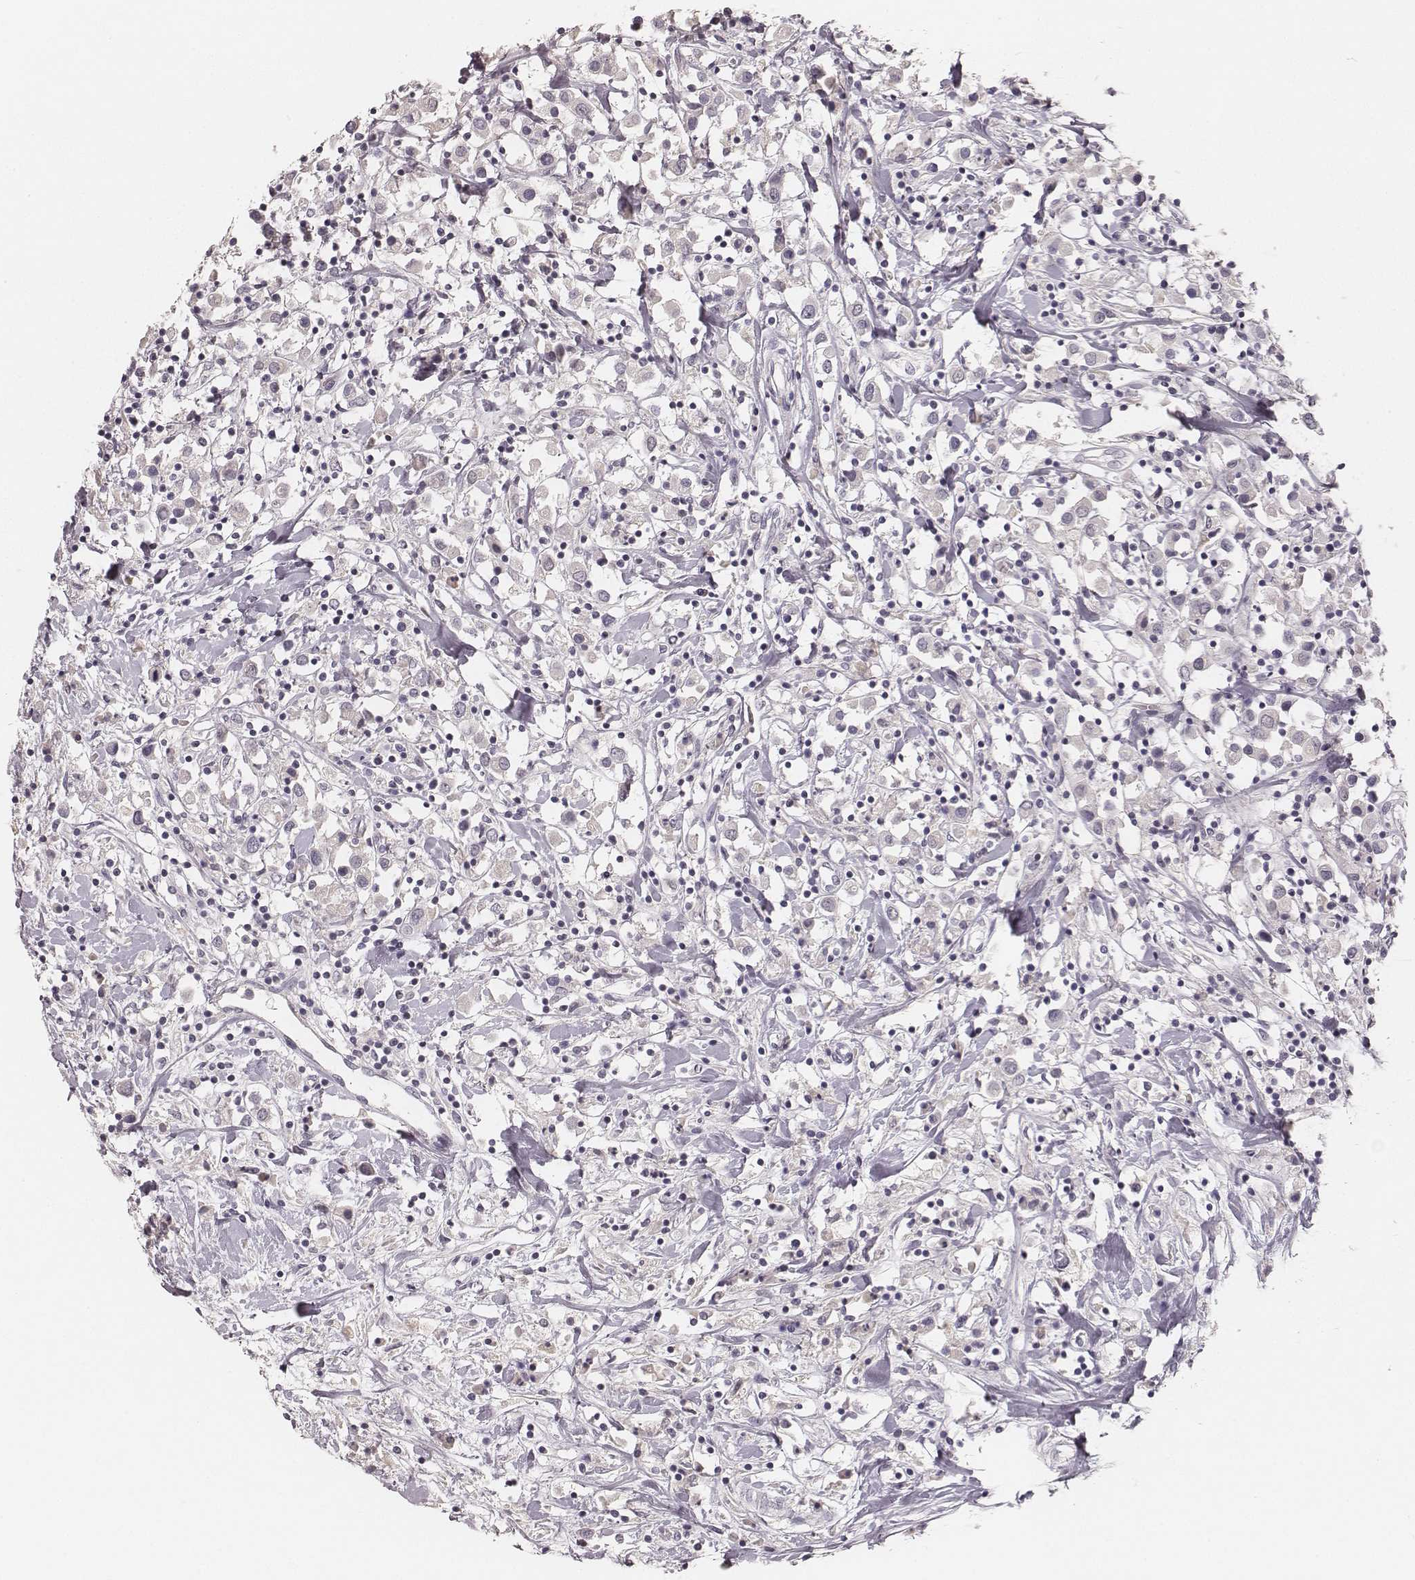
{"staining": {"intensity": "negative", "quantity": "none", "location": "none"}, "tissue": "breast cancer", "cell_type": "Tumor cells", "image_type": "cancer", "snomed": [{"axis": "morphology", "description": "Duct carcinoma"}, {"axis": "topography", "description": "Breast"}], "caption": "DAB immunohistochemical staining of breast cancer (infiltrating ductal carcinoma) demonstrates no significant expression in tumor cells. (DAB (3,3'-diaminobenzidine) immunohistochemistry visualized using brightfield microscopy, high magnification).", "gene": "MADCAM1", "patient": {"sex": "female", "age": 61}}